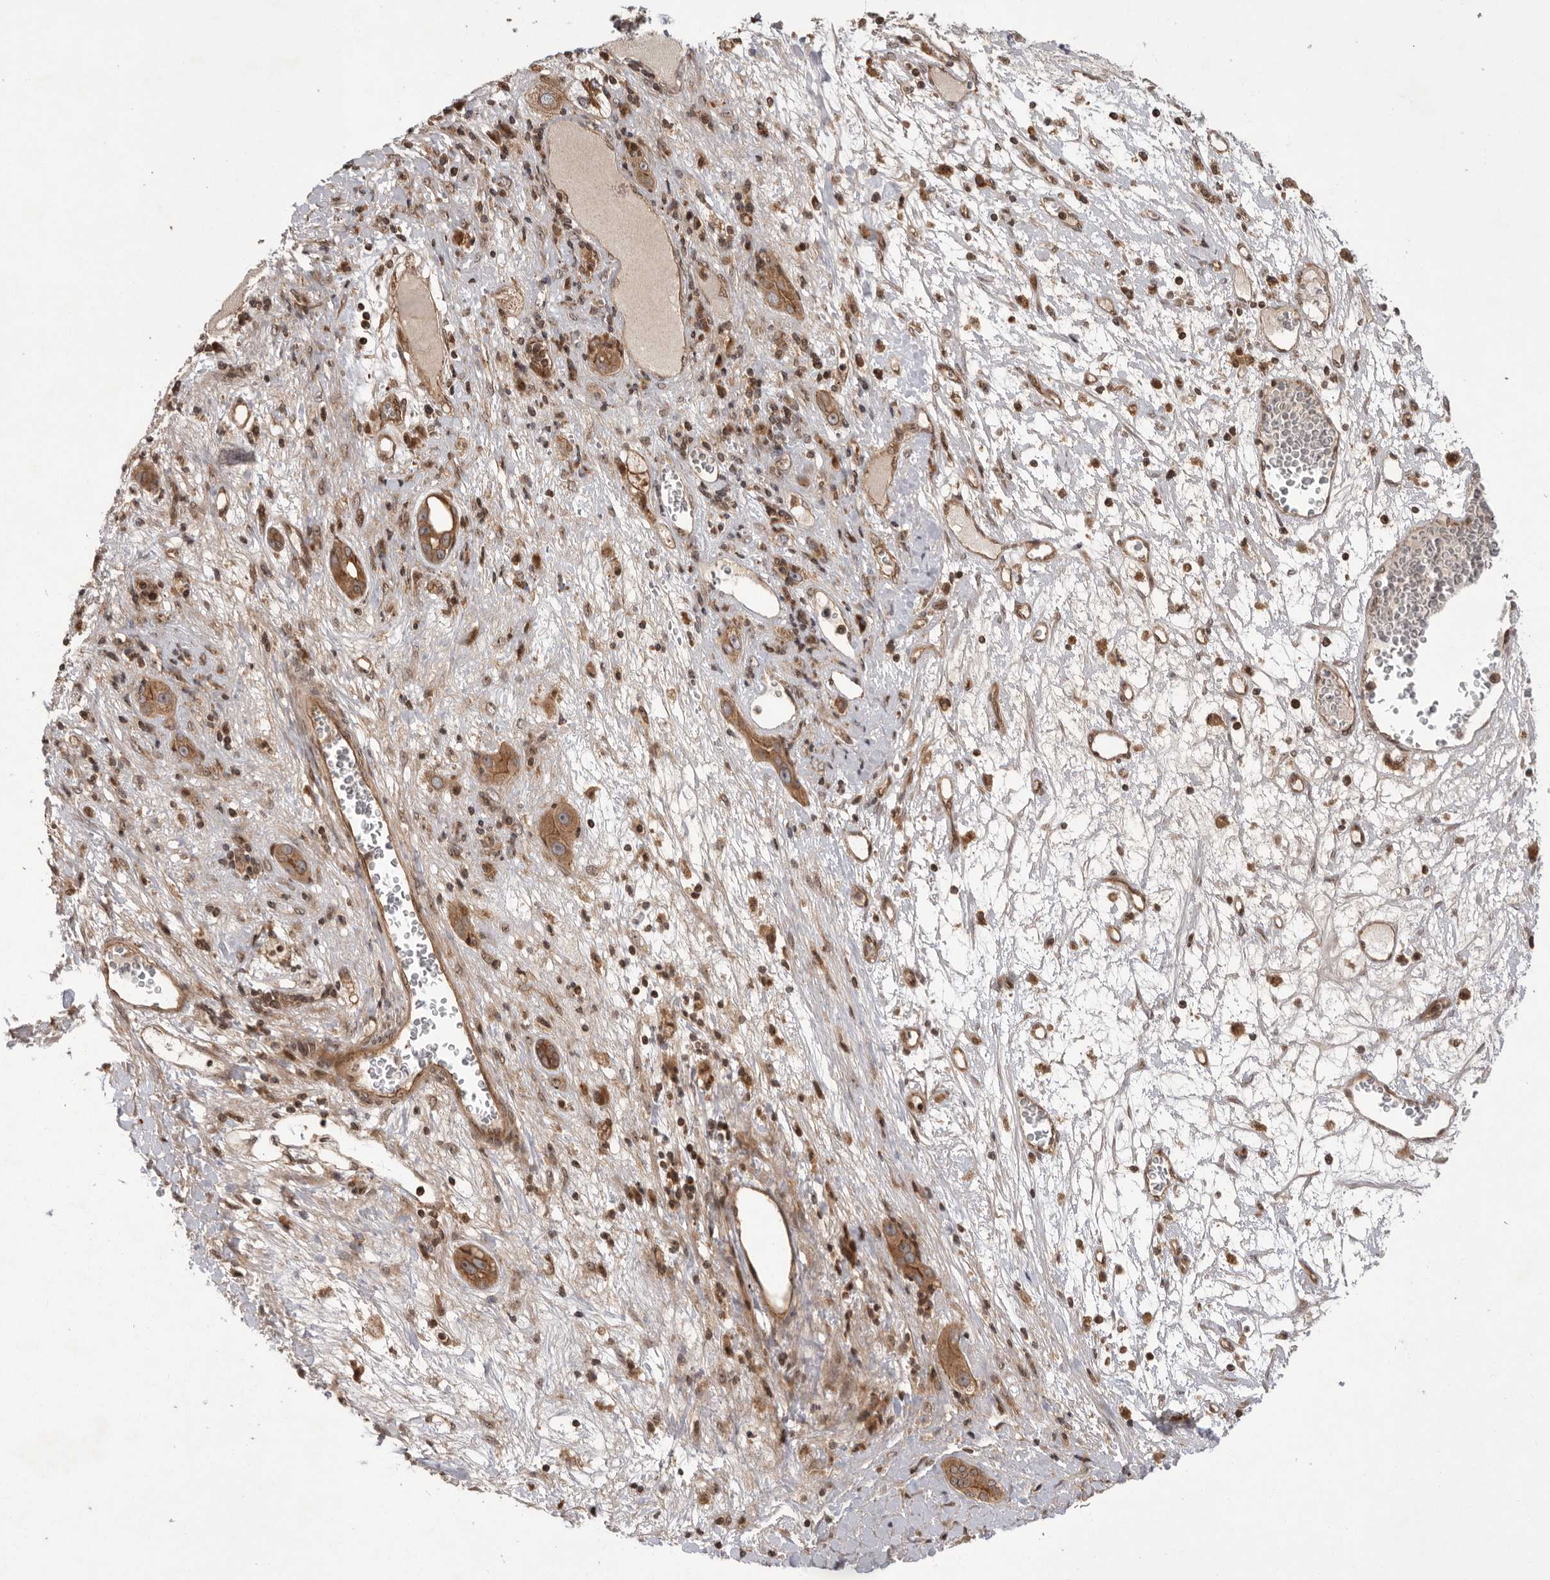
{"staining": {"intensity": "moderate", "quantity": ">75%", "location": "cytoplasmic/membranous"}, "tissue": "liver cancer", "cell_type": "Tumor cells", "image_type": "cancer", "snomed": [{"axis": "morphology", "description": "Carcinoma, Hepatocellular, NOS"}, {"axis": "topography", "description": "Liver"}], "caption": "Protein staining demonstrates moderate cytoplasmic/membranous expression in about >75% of tumor cells in hepatocellular carcinoma (liver). (brown staining indicates protein expression, while blue staining denotes nuclei).", "gene": "DHDDS", "patient": {"sex": "female", "age": 73}}